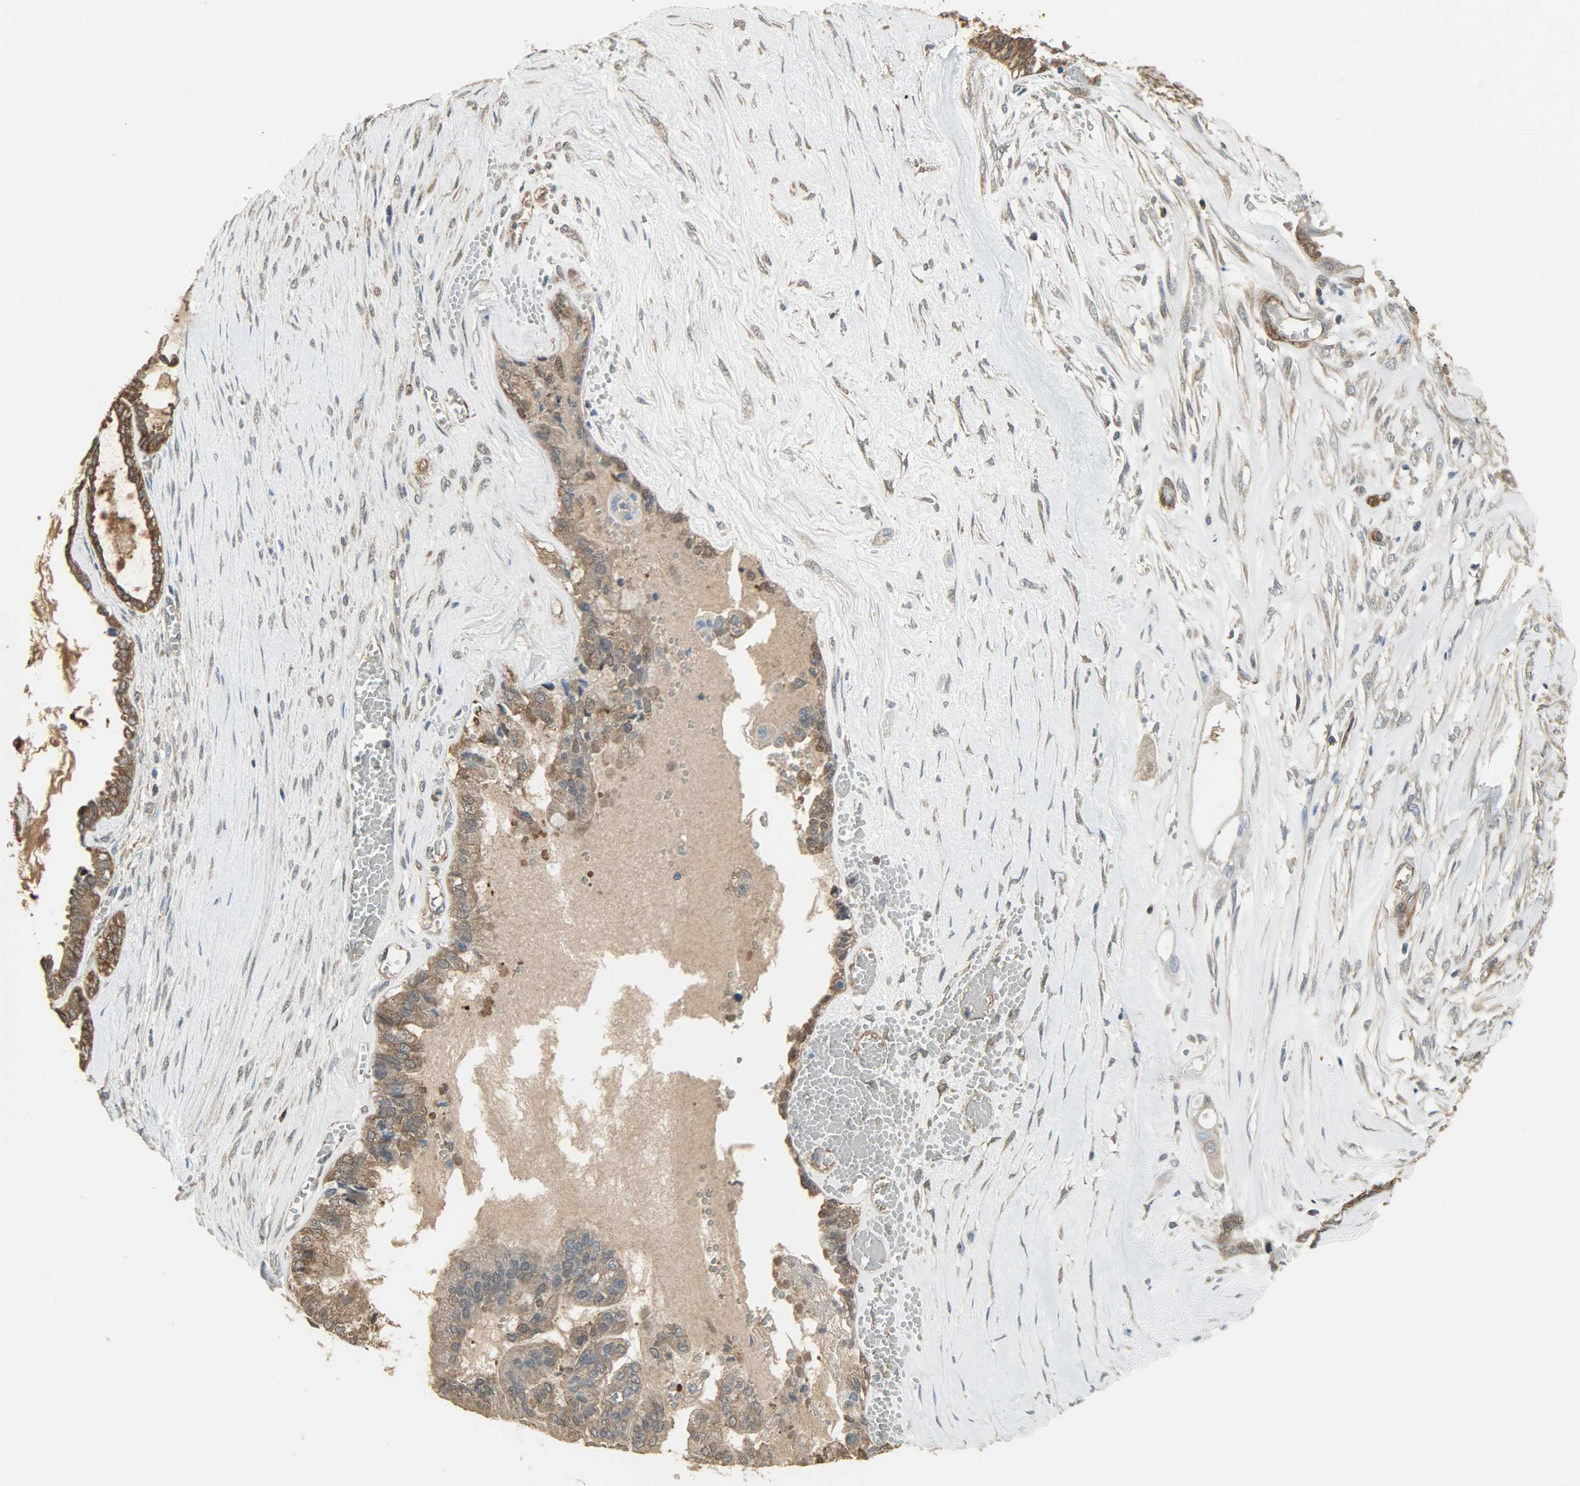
{"staining": {"intensity": "moderate", "quantity": ">75%", "location": "cytoplasmic/membranous"}, "tissue": "ovarian cancer", "cell_type": "Tumor cells", "image_type": "cancer", "snomed": [{"axis": "morphology", "description": "Carcinoma, NOS"}, {"axis": "morphology", "description": "Carcinoma, endometroid"}, {"axis": "topography", "description": "Ovary"}], "caption": "Protein staining of ovarian cancer tissue shows moderate cytoplasmic/membranous staining in approximately >75% of tumor cells.", "gene": "LDHB", "patient": {"sex": "female", "age": 50}}